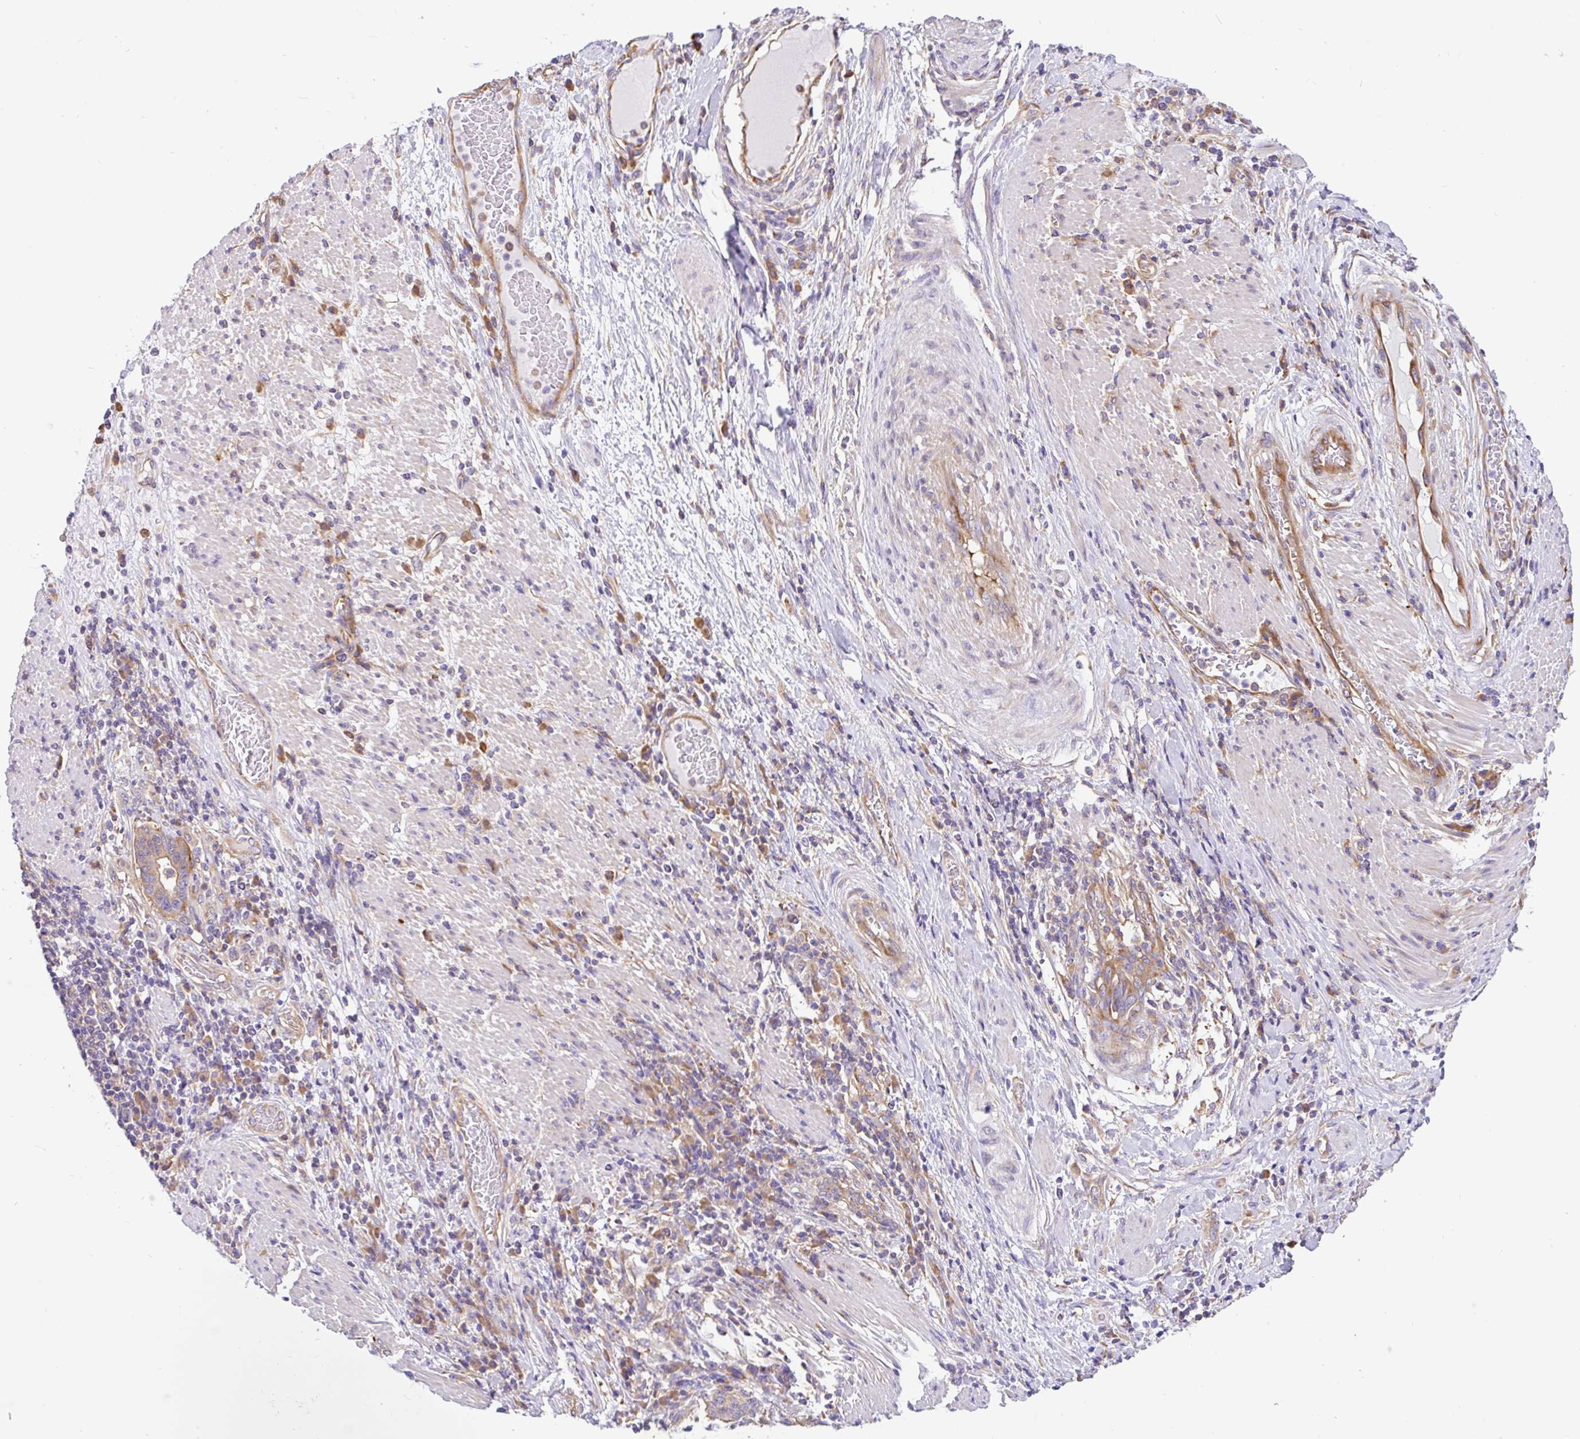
{"staining": {"intensity": "moderate", "quantity": "<25%", "location": "cytoplasmic/membranous"}, "tissue": "stomach cancer", "cell_type": "Tumor cells", "image_type": "cancer", "snomed": [{"axis": "morphology", "description": "Normal tissue, NOS"}, {"axis": "morphology", "description": "Adenocarcinoma, NOS"}, {"axis": "topography", "description": "Stomach"}], "caption": "A histopathology image showing moderate cytoplasmic/membranous expression in approximately <25% of tumor cells in stomach cancer (adenocarcinoma), as visualized by brown immunohistochemical staining.", "gene": "GFPT2", "patient": {"sex": "female", "age": 64}}